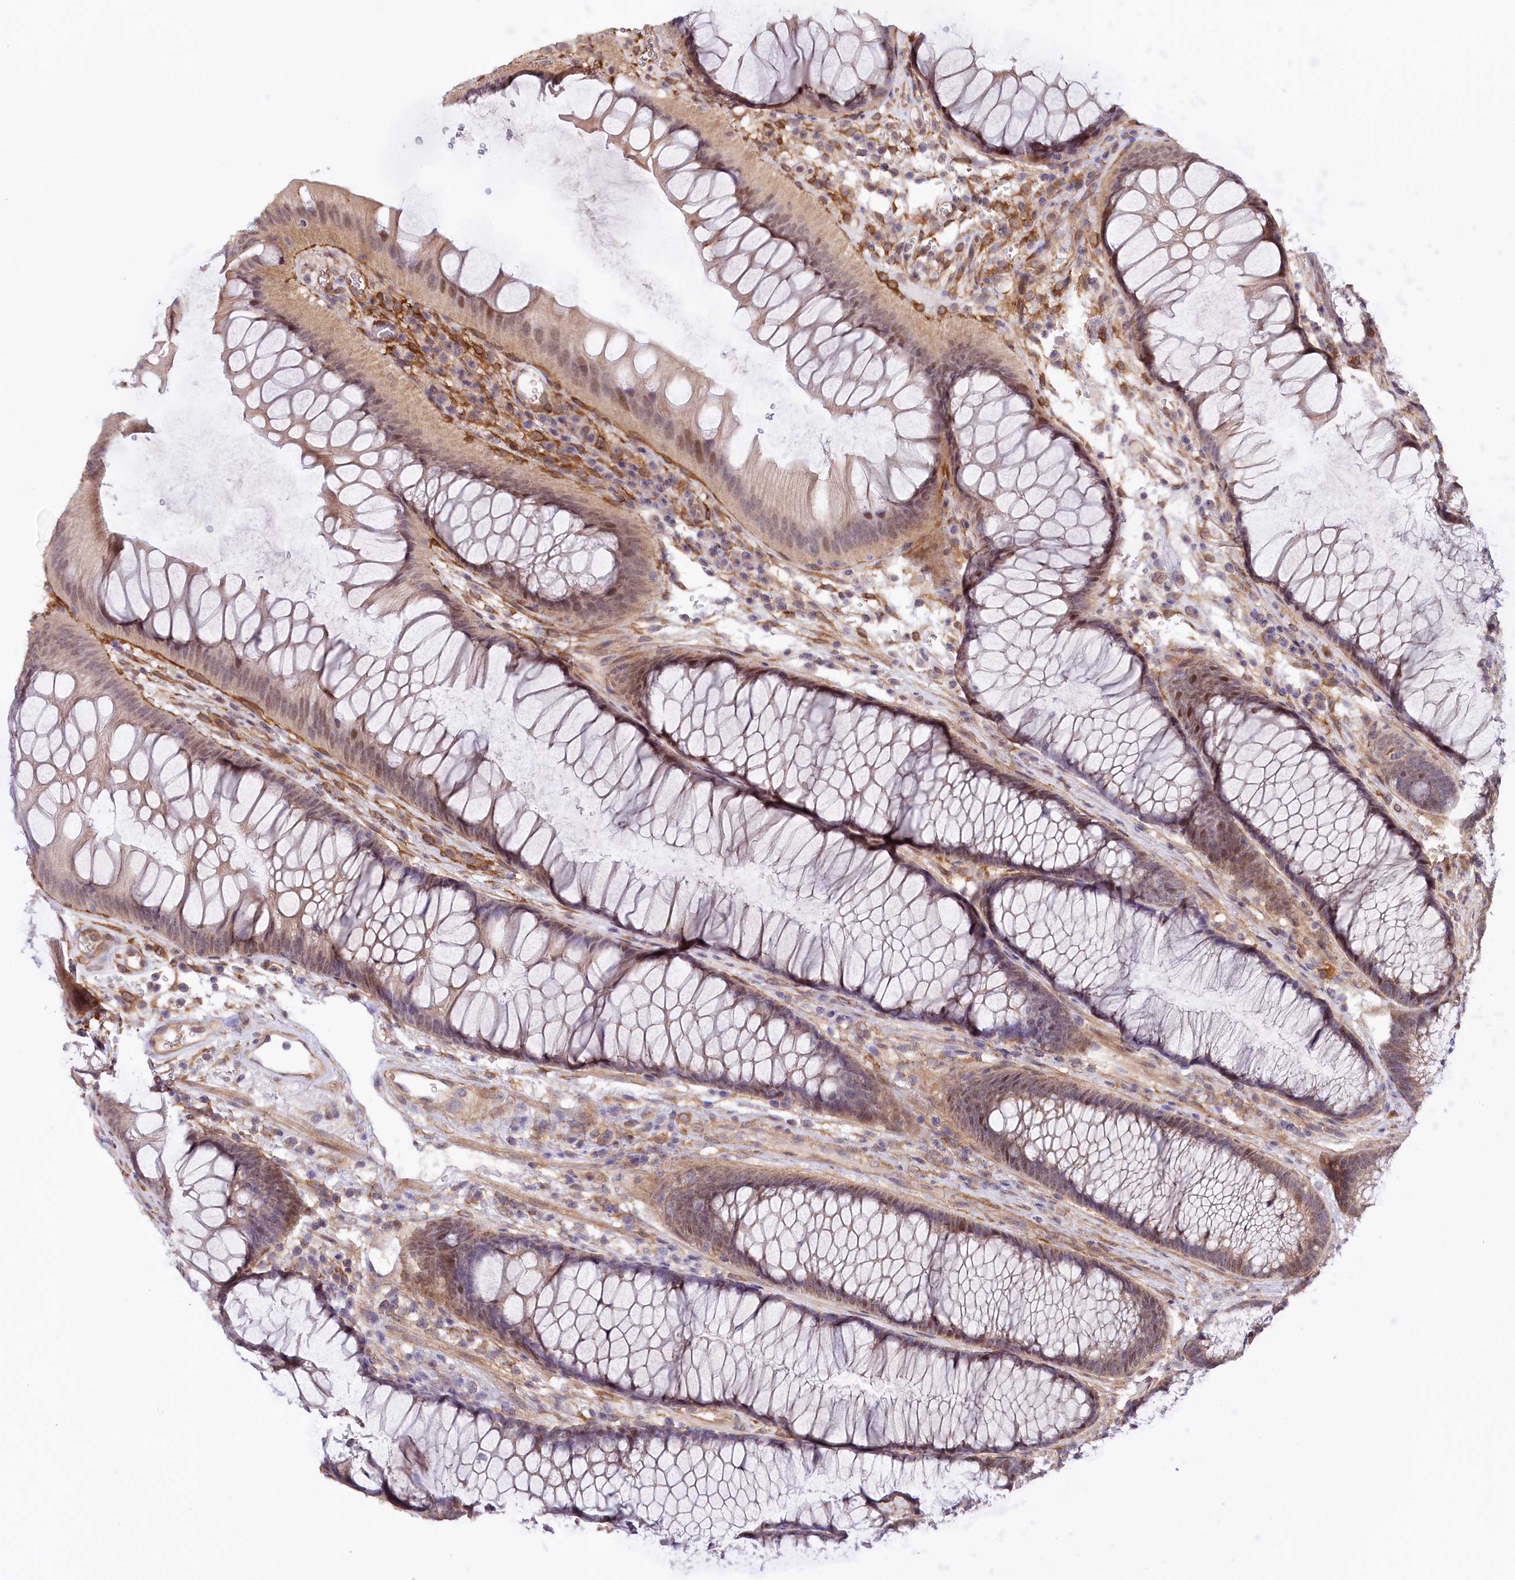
{"staining": {"intensity": "moderate", "quantity": ">75%", "location": "cytoplasmic/membranous"}, "tissue": "colon", "cell_type": "Endothelial cells", "image_type": "normal", "snomed": [{"axis": "morphology", "description": "Normal tissue, NOS"}, {"axis": "topography", "description": "Colon"}], "caption": "Colon stained with DAB (3,3'-diaminobenzidine) immunohistochemistry (IHC) reveals medium levels of moderate cytoplasmic/membranous positivity in approximately >75% of endothelial cells.", "gene": "PHLDB1", "patient": {"sex": "female", "age": 82}}